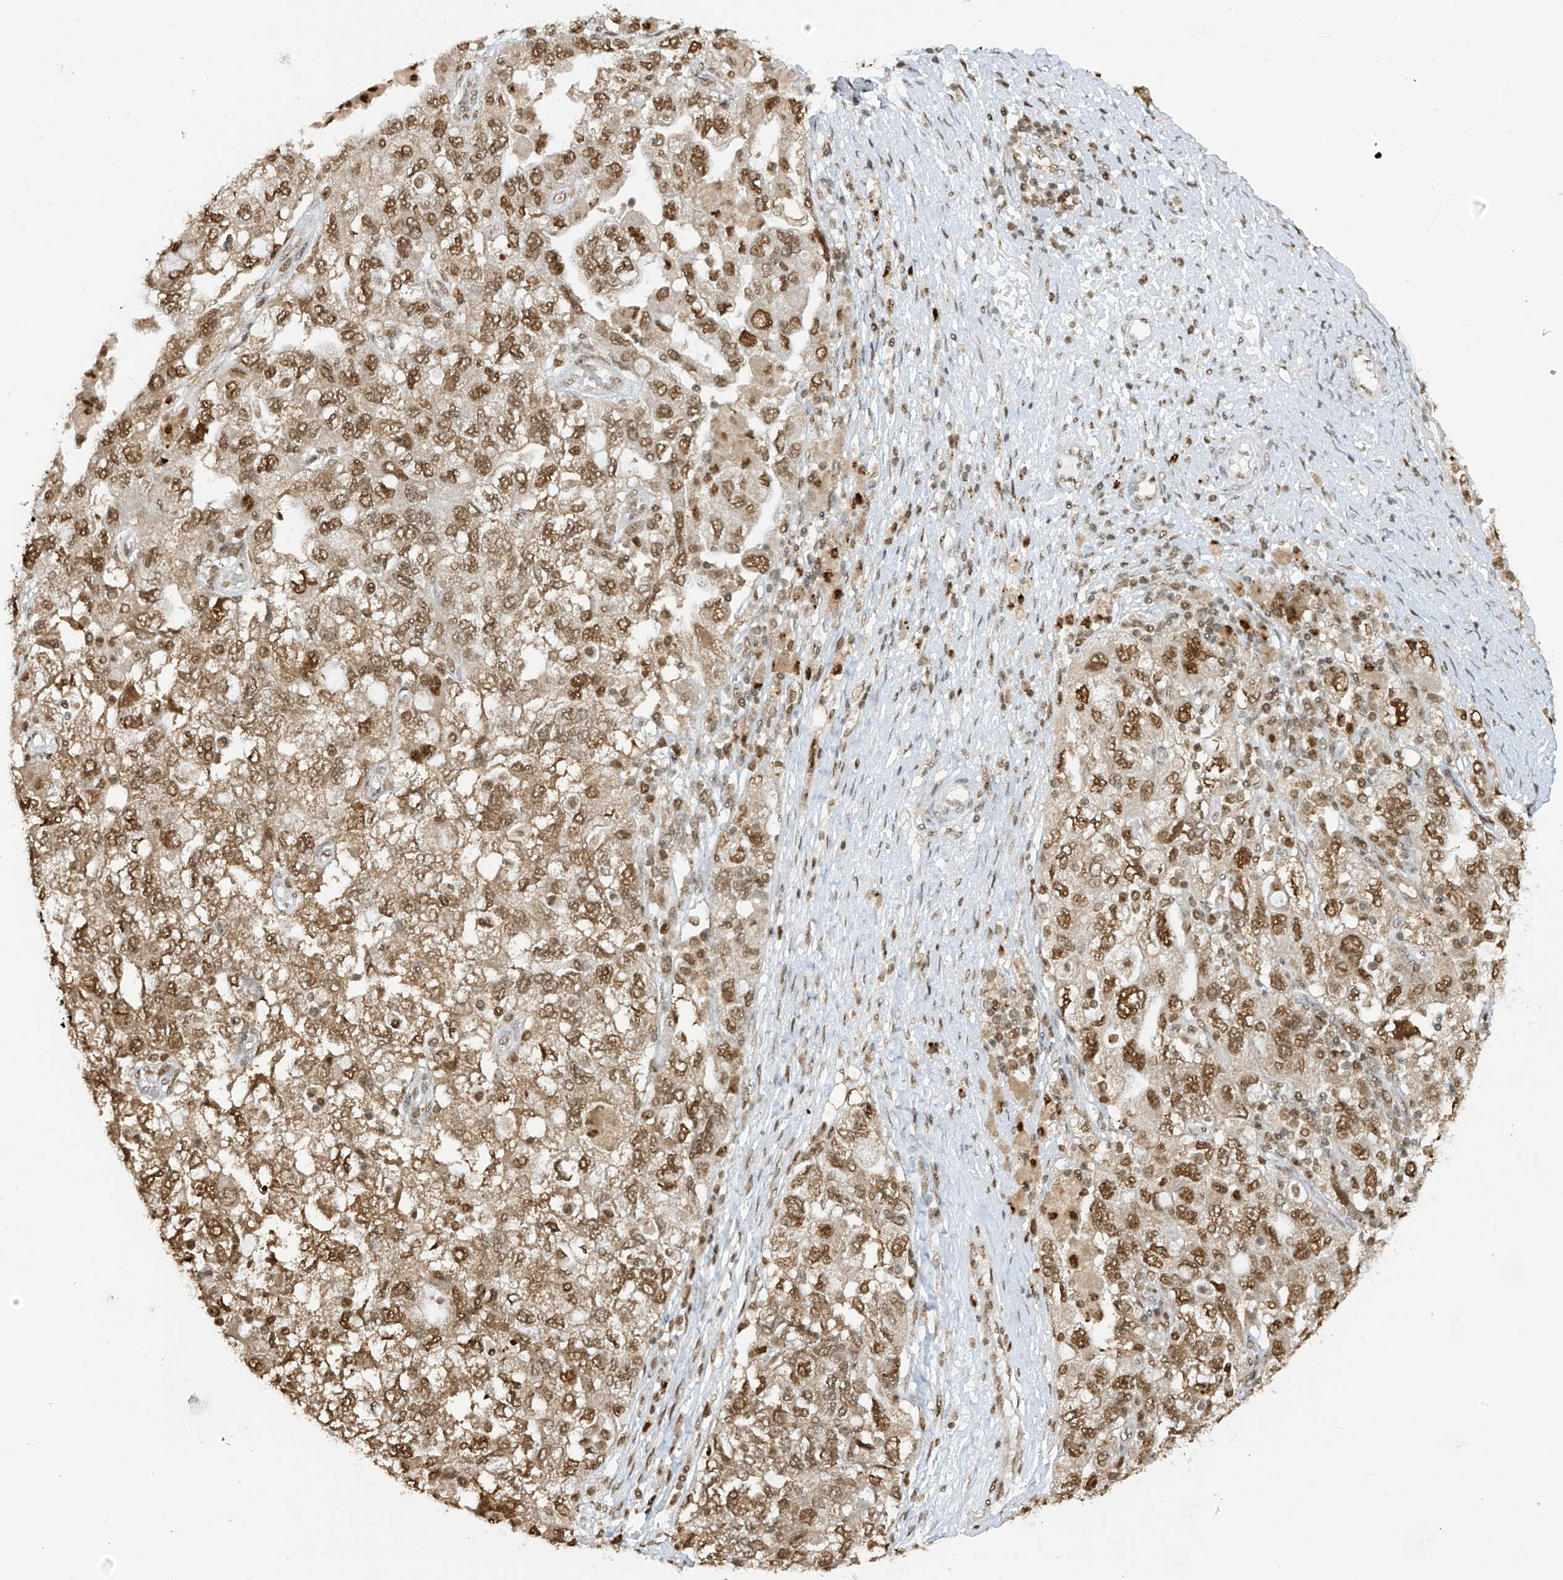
{"staining": {"intensity": "moderate", "quantity": ">75%", "location": "nuclear"}, "tissue": "ovarian cancer", "cell_type": "Tumor cells", "image_type": "cancer", "snomed": [{"axis": "morphology", "description": "Carcinoma, NOS"}, {"axis": "morphology", "description": "Cystadenocarcinoma, serous, NOS"}, {"axis": "topography", "description": "Ovary"}], "caption": "The image exhibits staining of ovarian serous cystadenocarcinoma, revealing moderate nuclear protein expression (brown color) within tumor cells. (Brightfield microscopy of DAB IHC at high magnification).", "gene": "KPNB1", "patient": {"sex": "female", "age": 69}}